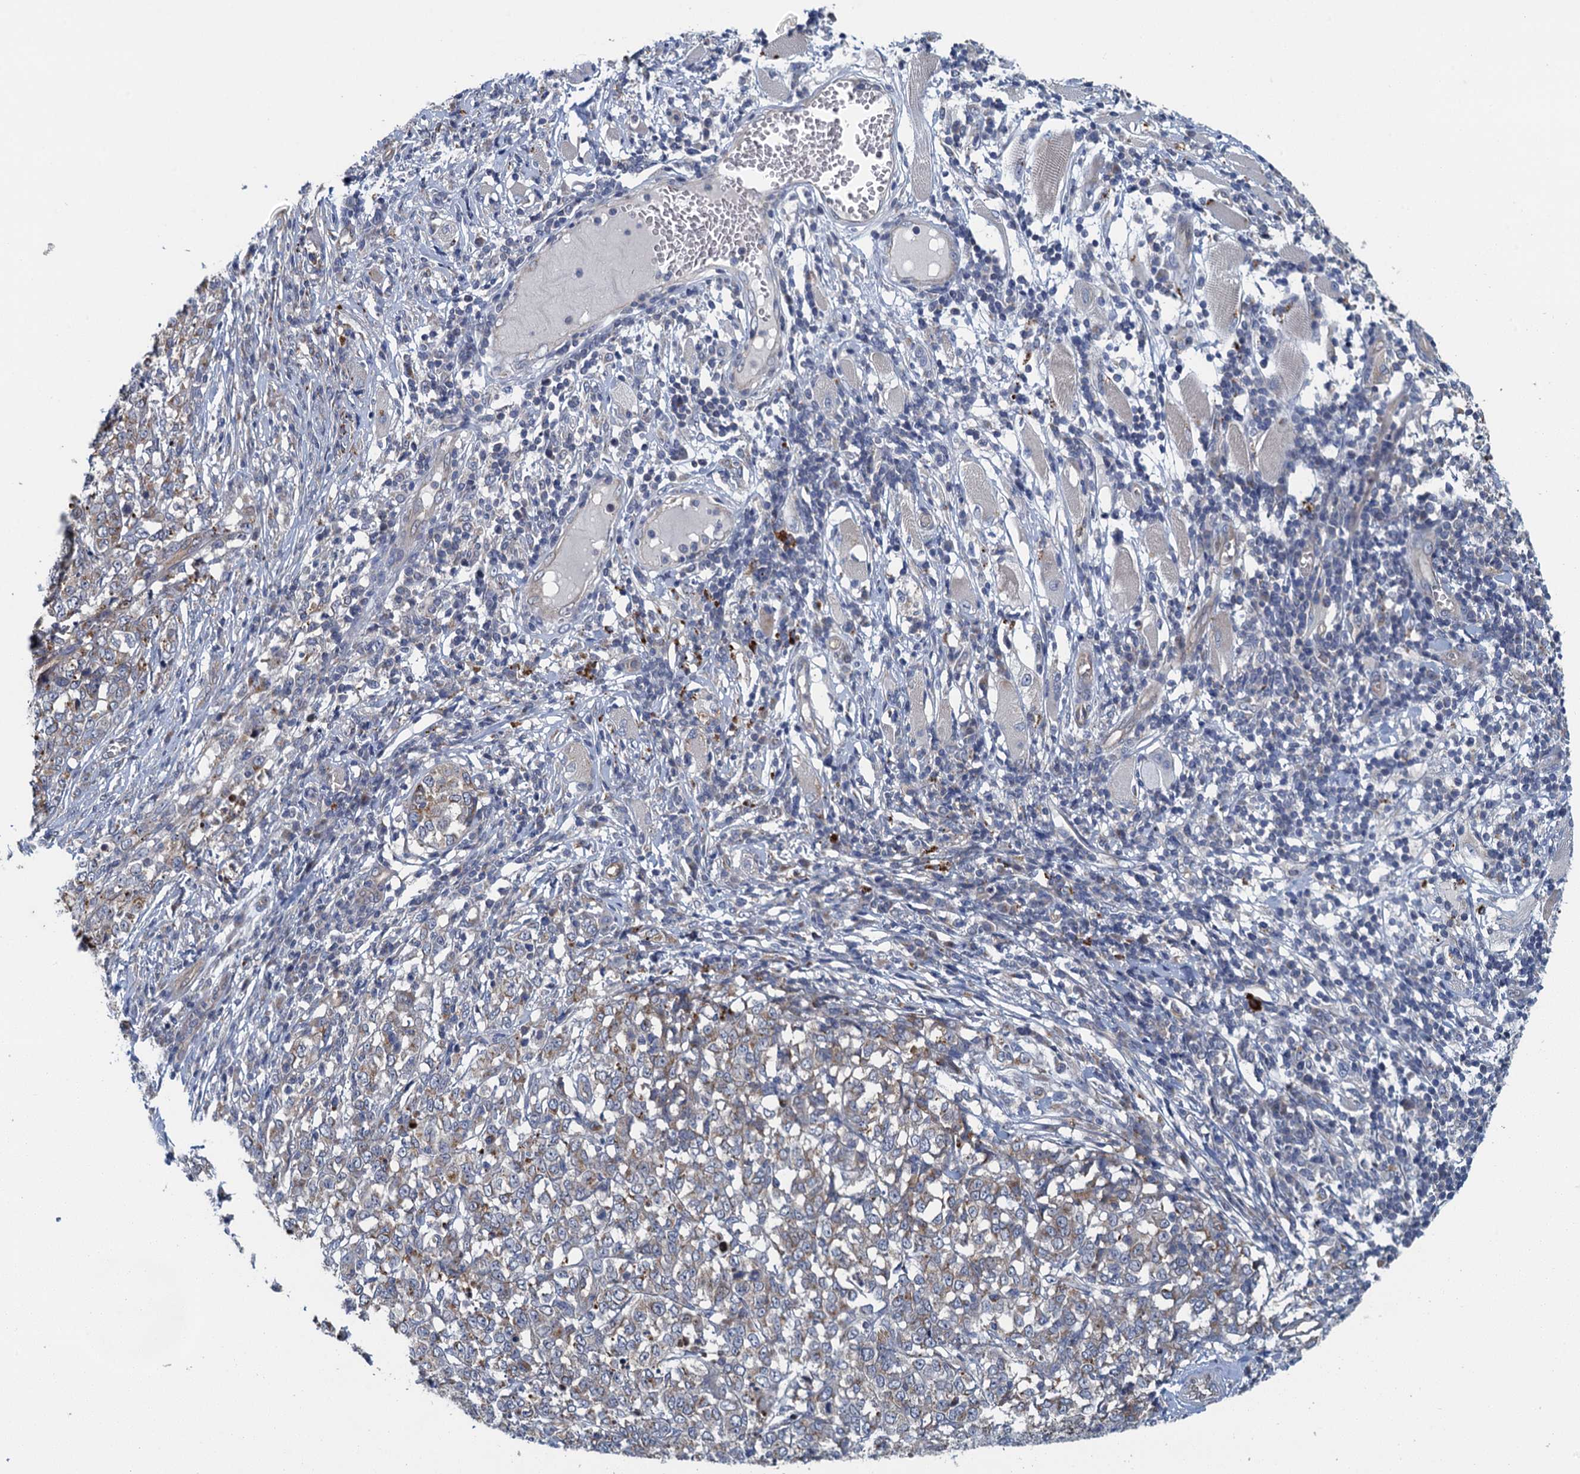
{"staining": {"intensity": "weak", "quantity": "25%-75%", "location": "cytoplasmic/membranous"}, "tissue": "melanoma", "cell_type": "Tumor cells", "image_type": "cancer", "snomed": [{"axis": "morphology", "description": "Malignant melanoma, NOS"}, {"axis": "topography", "description": "Skin"}], "caption": "Immunohistochemical staining of human malignant melanoma displays weak cytoplasmic/membranous protein staining in about 25%-75% of tumor cells.", "gene": "KBTBD8", "patient": {"sex": "female", "age": 72}}